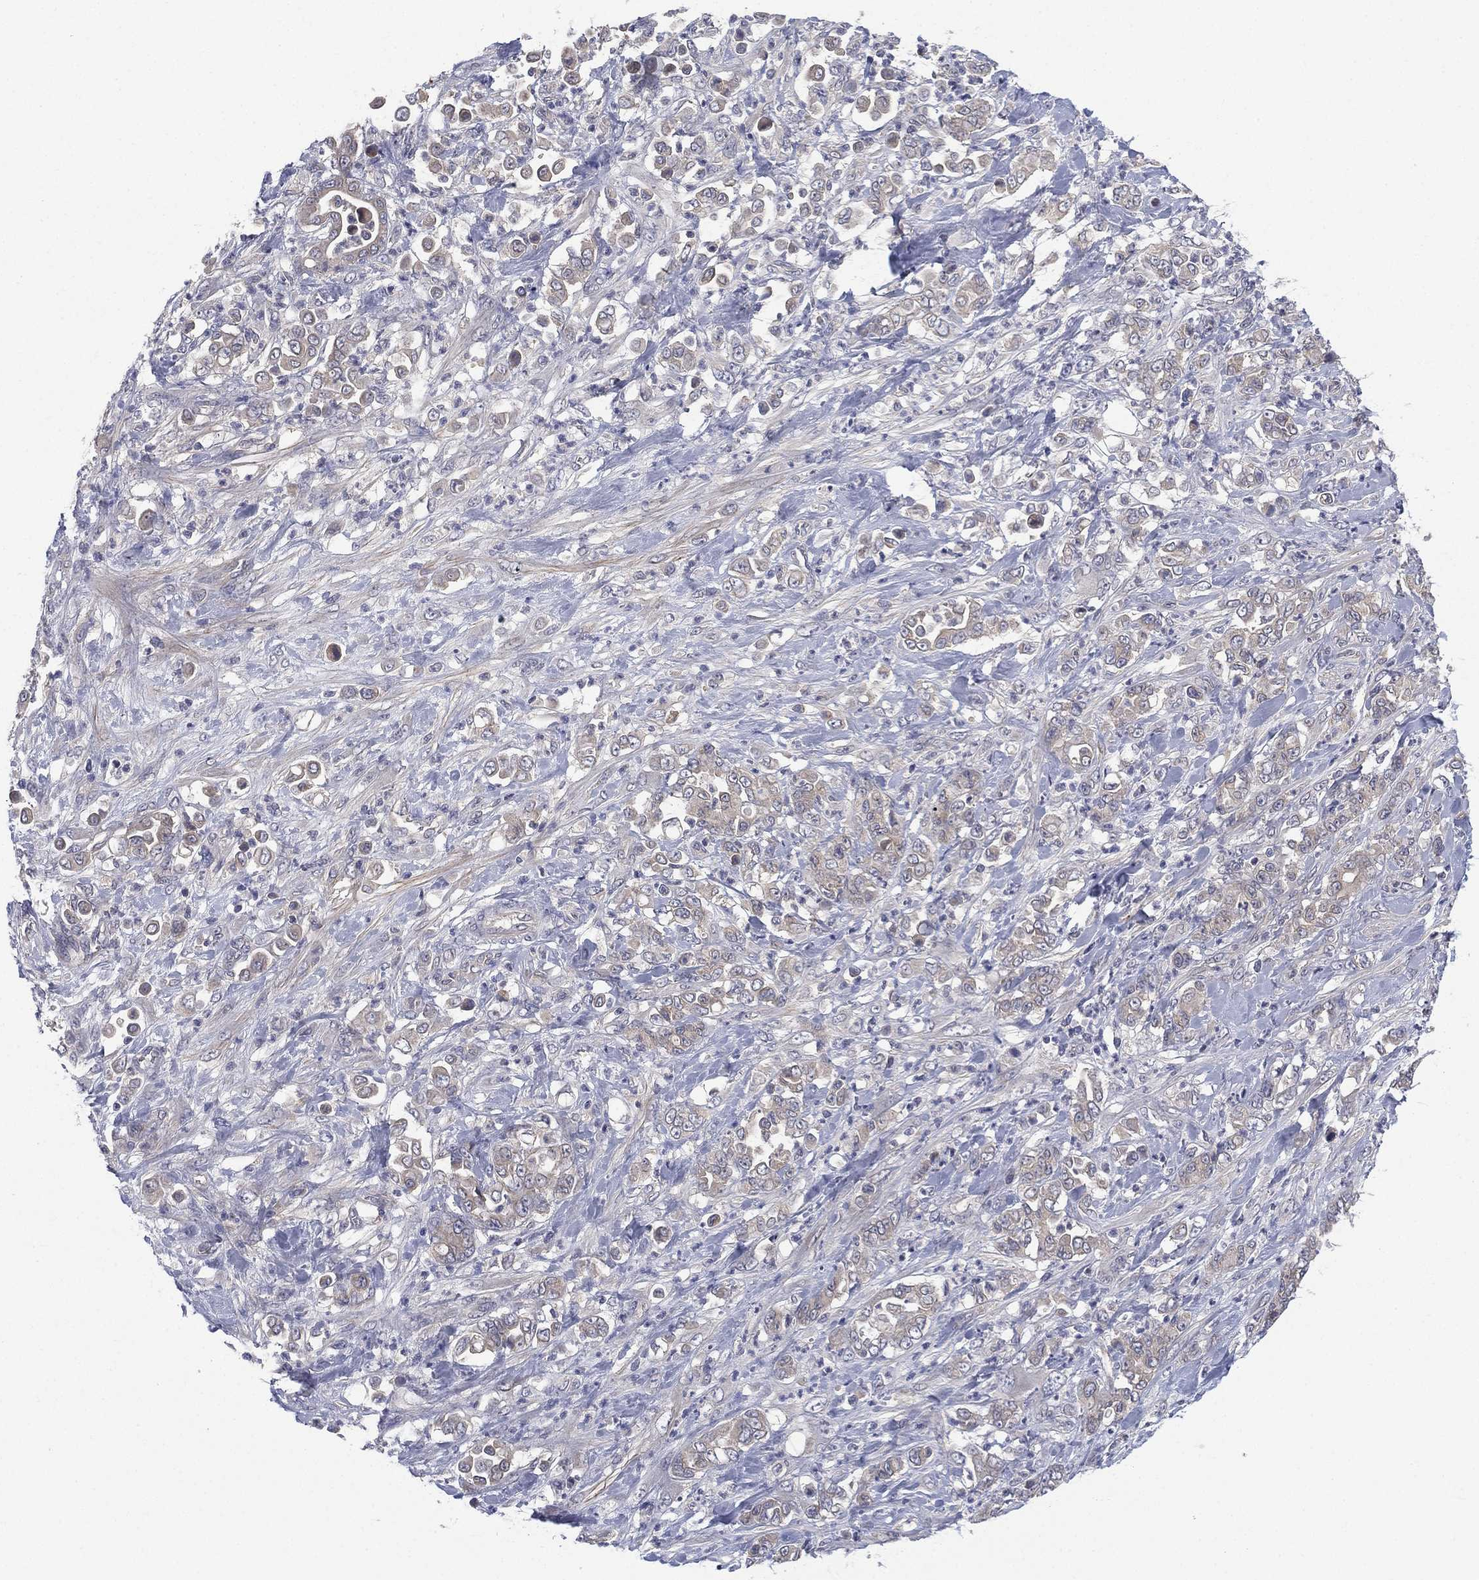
{"staining": {"intensity": "weak", "quantity": "<25%", "location": "cytoplasmic/membranous"}, "tissue": "stomach cancer", "cell_type": "Tumor cells", "image_type": "cancer", "snomed": [{"axis": "morphology", "description": "Adenocarcinoma, NOS"}, {"axis": "topography", "description": "Stomach"}], "caption": "Tumor cells show no significant positivity in stomach adenocarcinoma.", "gene": "MPP7", "patient": {"sex": "female", "age": 79}}